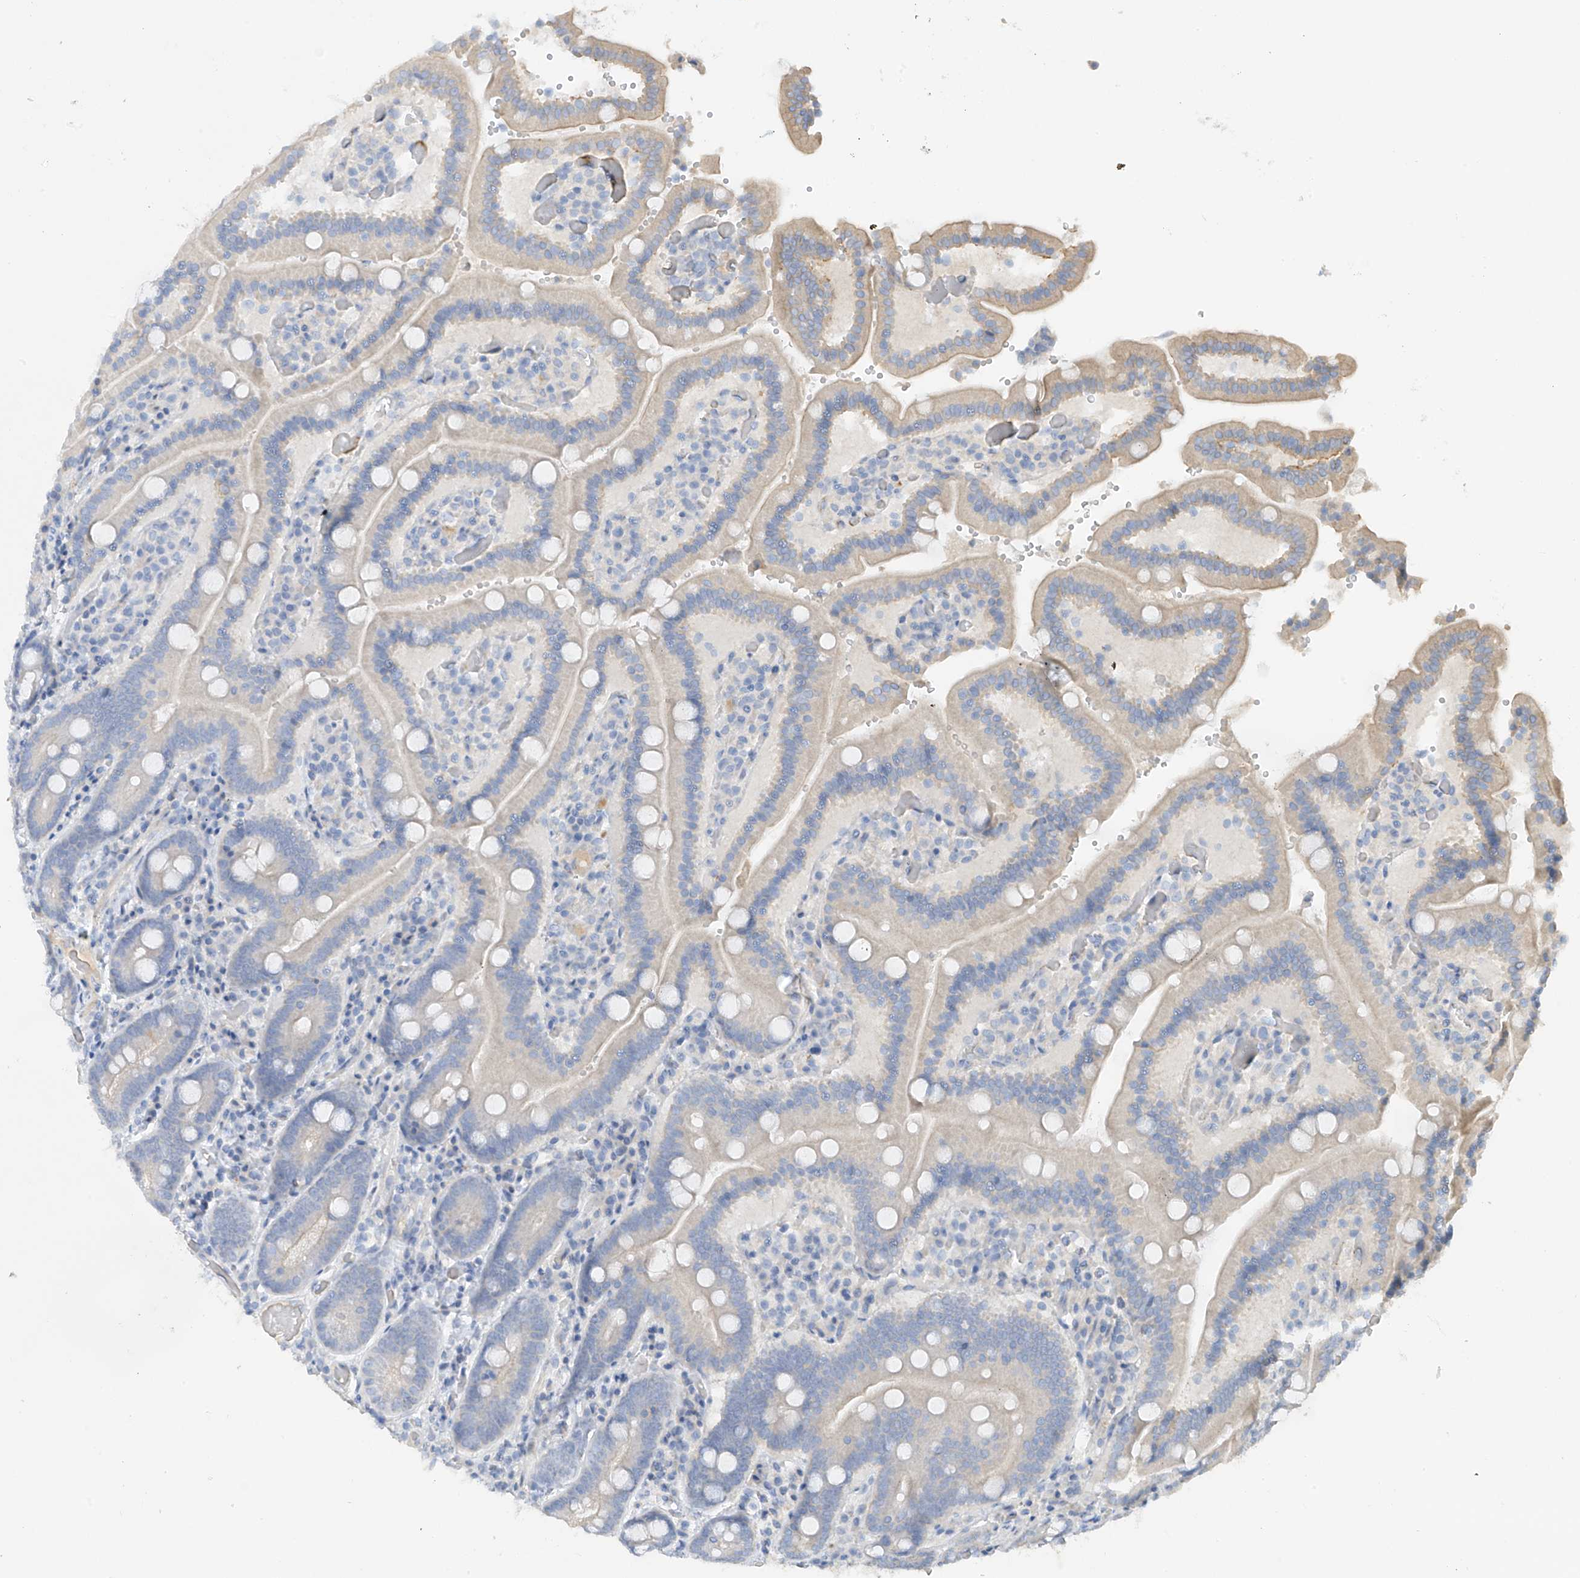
{"staining": {"intensity": "negative", "quantity": "none", "location": "none"}, "tissue": "duodenum", "cell_type": "Glandular cells", "image_type": "normal", "snomed": [{"axis": "morphology", "description": "Normal tissue, NOS"}, {"axis": "topography", "description": "Duodenum"}], "caption": "This histopathology image is of unremarkable duodenum stained with immunohistochemistry to label a protein in brown with the nuclei are counter-stained blue. There is no positivity in glandular cells. (IHC, brightfield microscopy, high magnification).", "gene": "PRSS12", "patient": {"sex": "female", "age": 62}}